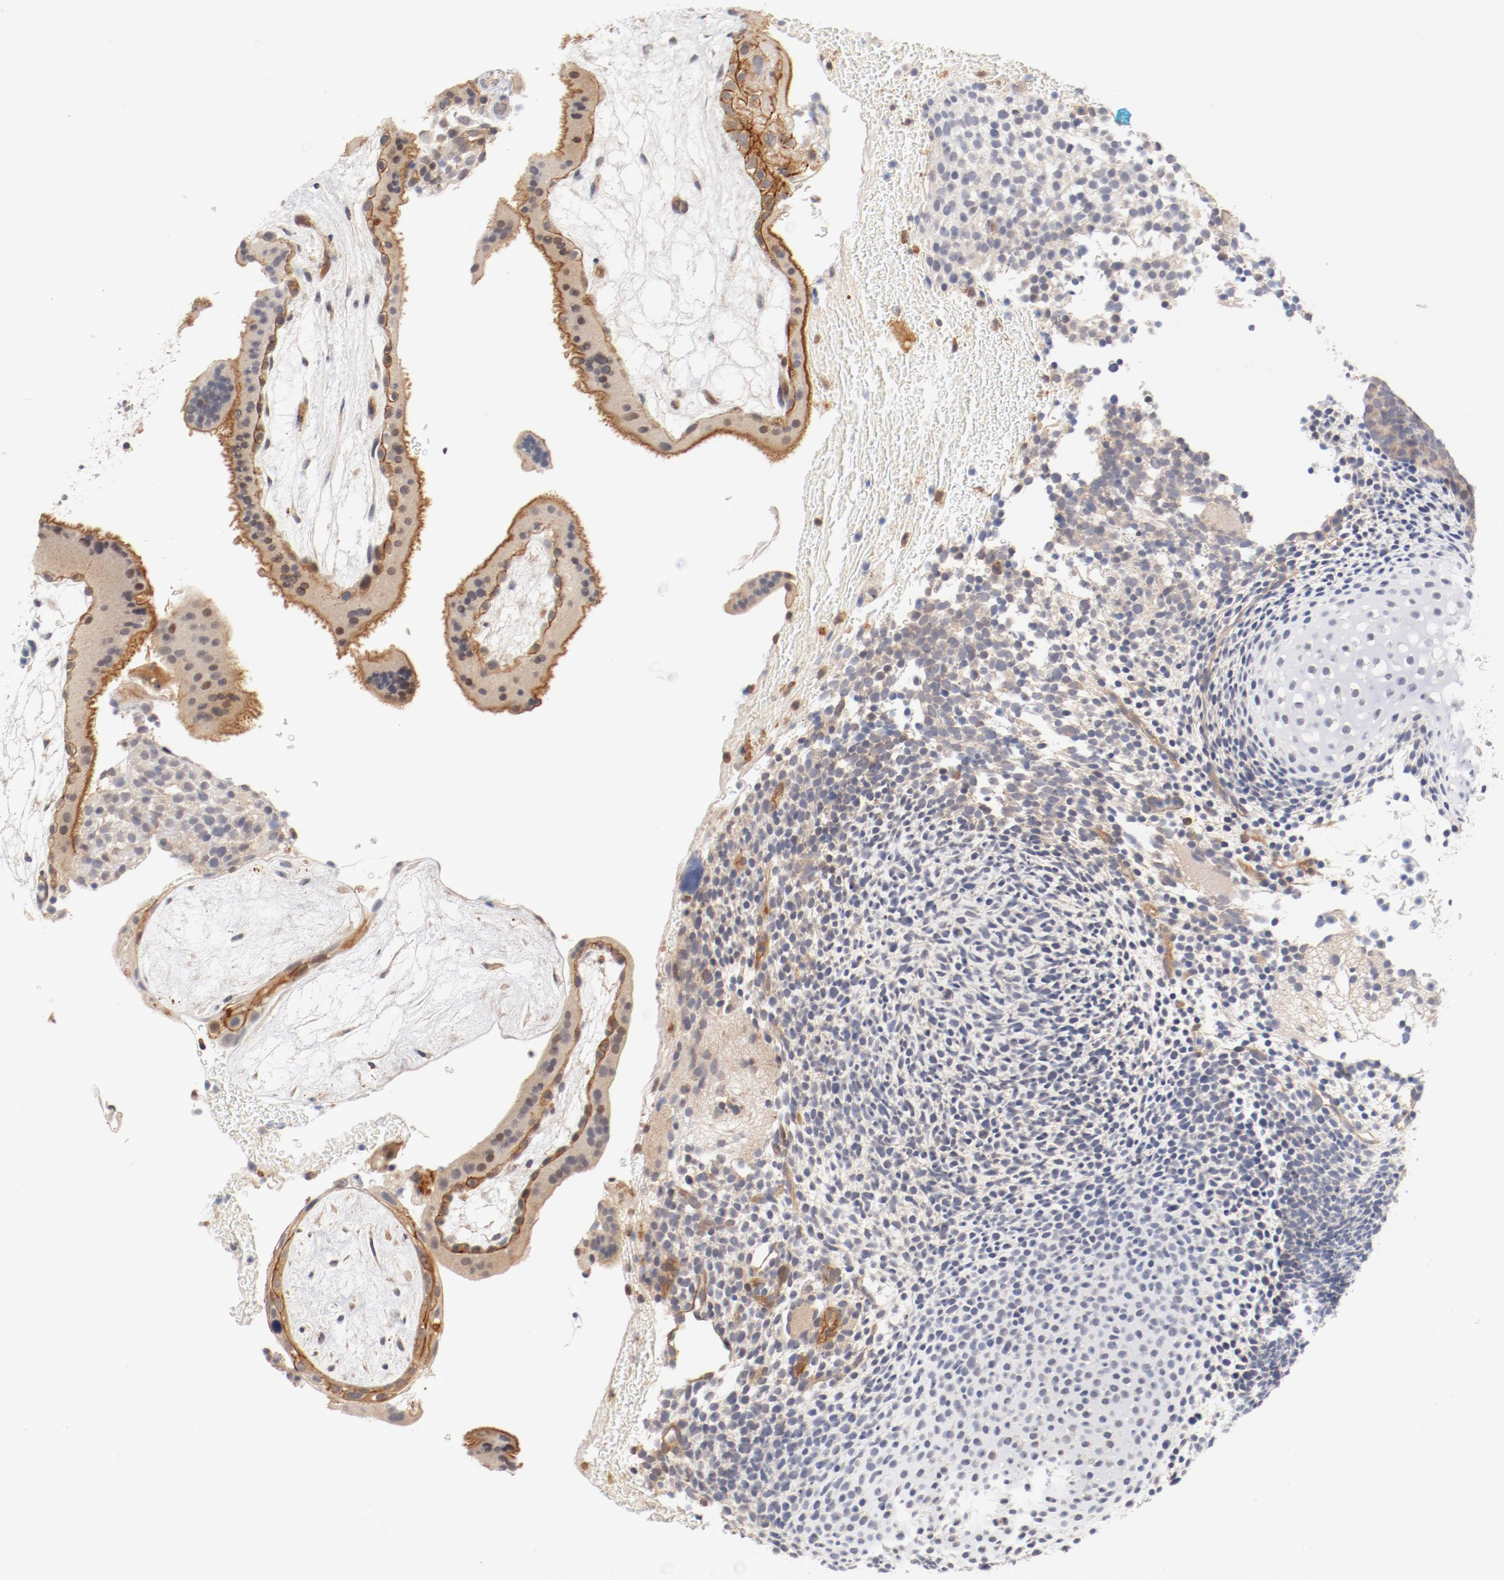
{"staining": {"intensity": "negative", "quantity": "none", "location": "none"}, "tissue": "placenta", "cell_type": "Decidual cells", "image_type": "normal", "snomed": [{"axis": "morphology", "description": "Normal tissue, NOS"}, {"axis": "topography", "description": "Placenta"}], "caption": "Immunohistochemistry of normal placenta demonstrates no staining in decidual cells.", "gene": "ZNF267", "patient": {"sex": "female", "age": 19}}